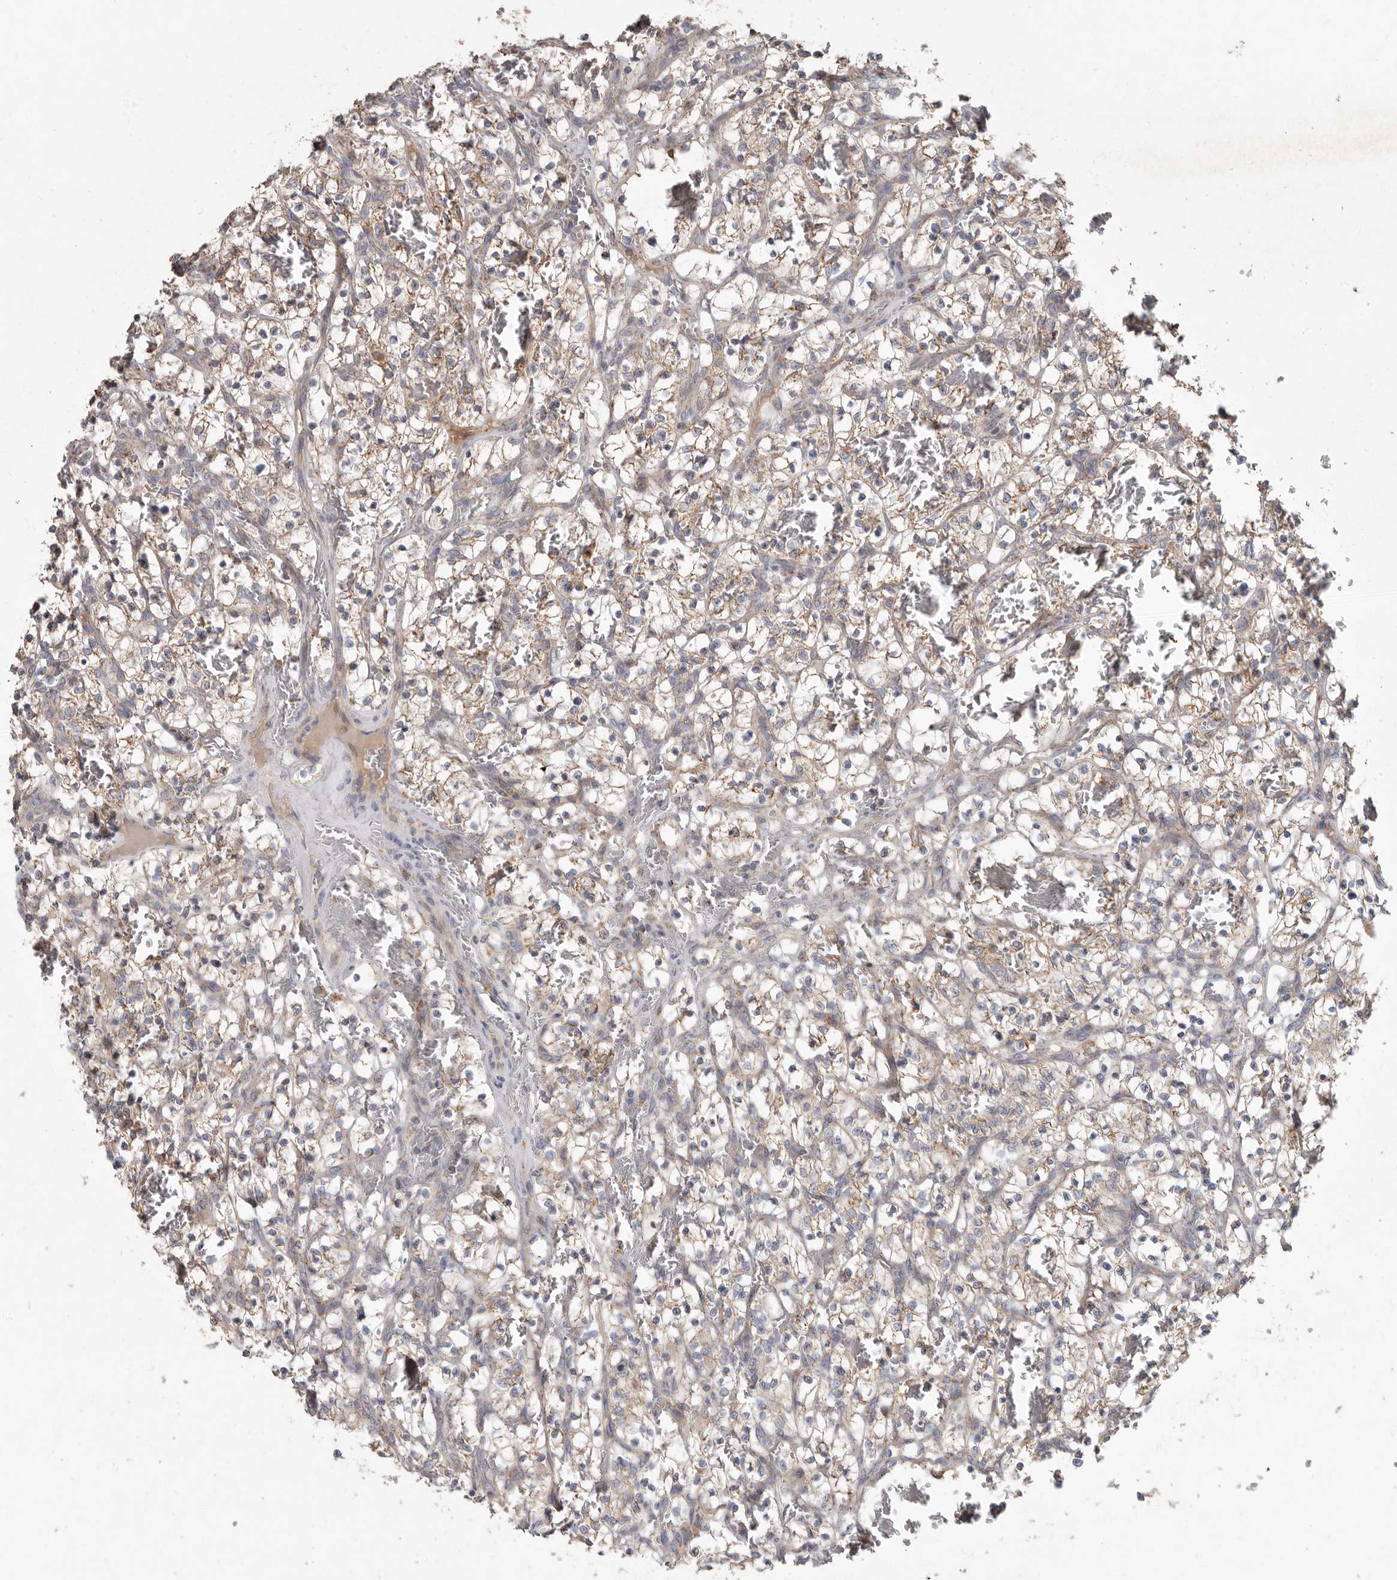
{"staining": {"intensity": "weak", "quantity": ">75%", "location": "cytoplasmic/membranous"}, "tissue": "renal cancer", "cell_type": "Tumor cells", "image_type": "cancer", "snomed": [{"axis": "morphology", "description": "Adenocarcinoma, NOS"}, {"axis": "topography", "description": "Kidney"}], "caption": "DAB (3,3'-diaminobenzidine) immunohistochemical staining of renal cancer (adenocarcinoma) reveals weak cytoplasmic/membranous protein expression in approximately >75% of tumor cells. (DAB = brown stain, brightfield microscopy at high magnification).", "gene": "KIF26B", "patient": {"sex": "female", "age": 57}}